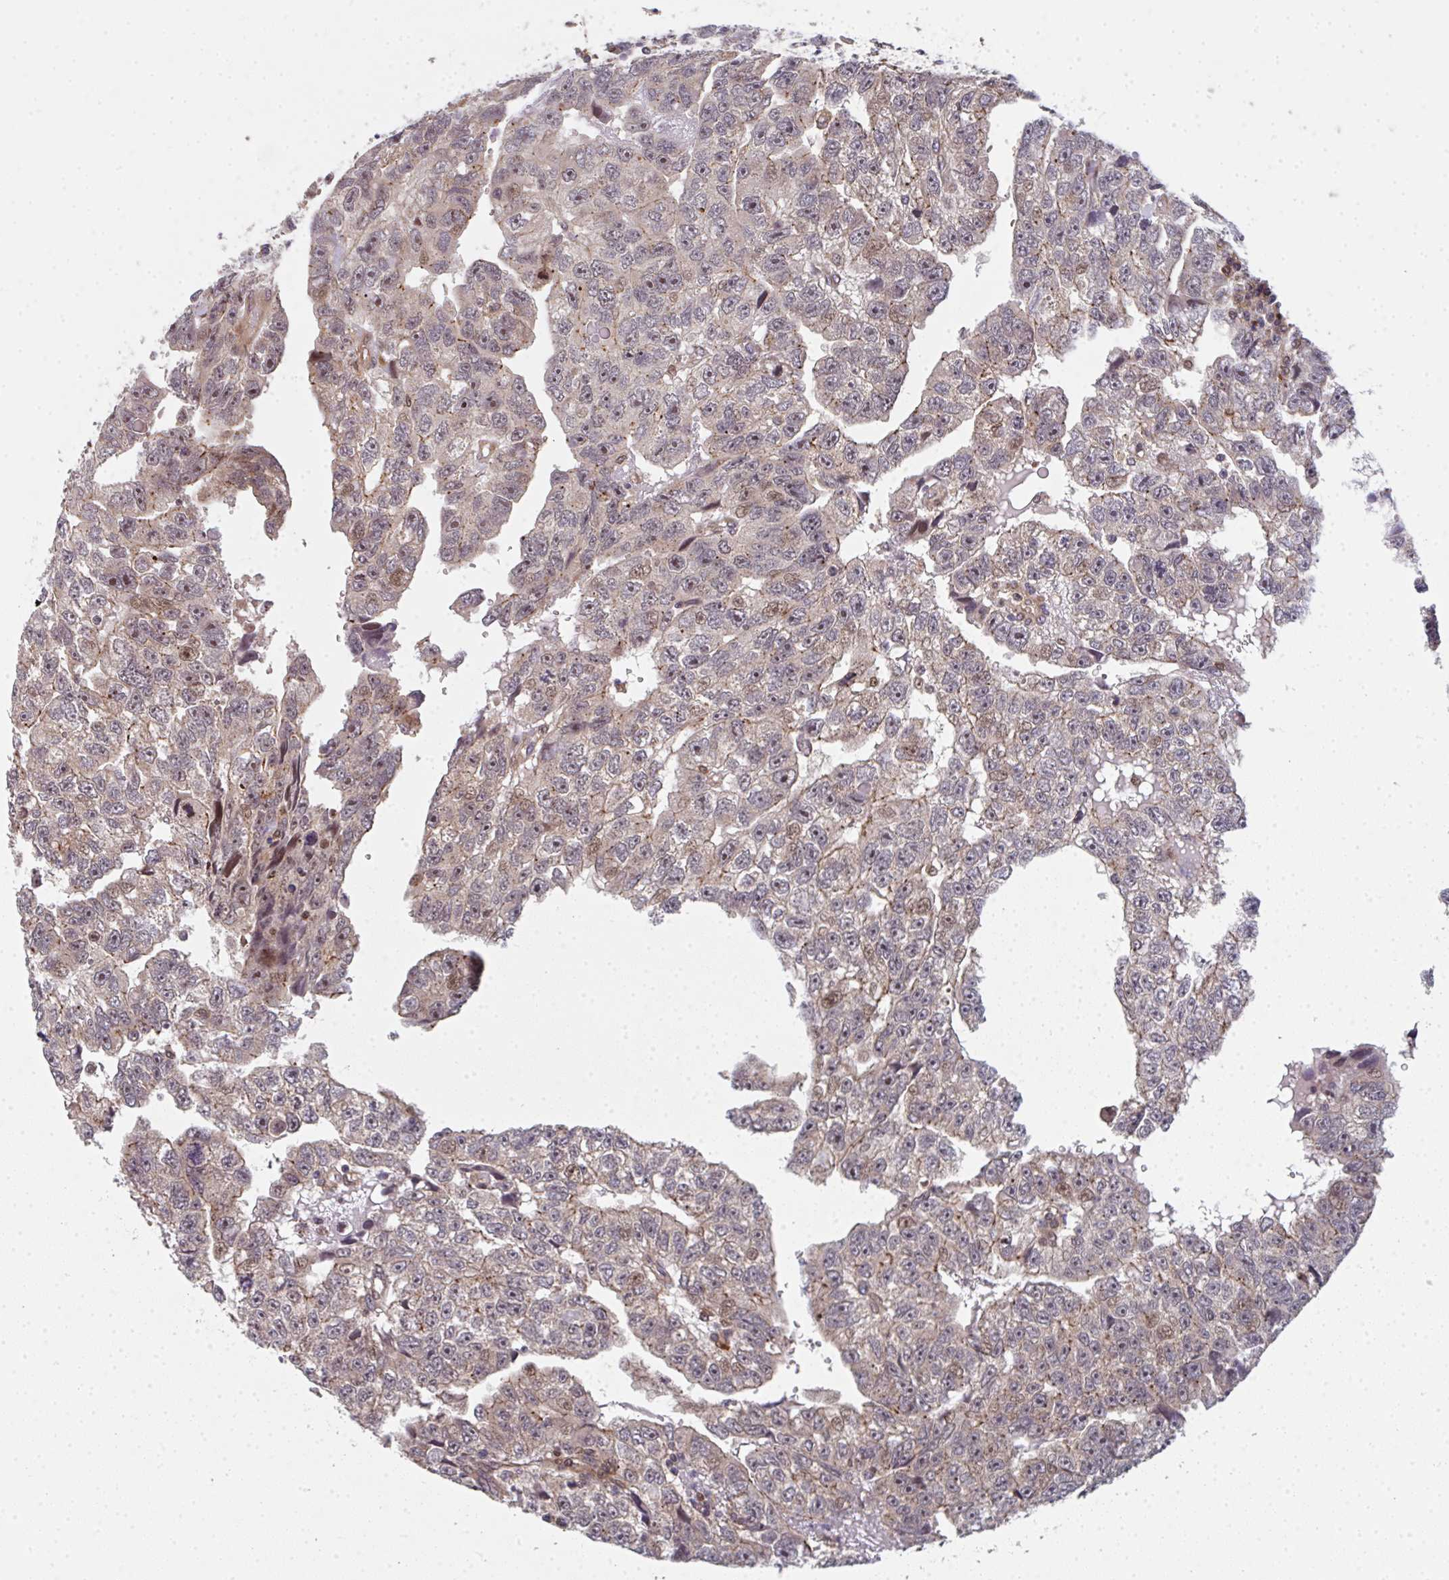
{"staining": {"intensity": "weak", "quantity": "25%-75%", "location": "cytoplasmic/membranous,nuclear"}, "tissue": "testis cancer", "cell_type": "Tumor cells", "image_type": "cancer", "snomed": [{"axis": "morphology", "description": "Carcinoma, Embryonal, NOS"}, {"axis": "topography", "description": "Testis"}], "caption": "Immunohistochemistry (IHC) micrograph of neoplastic tissue: testis cancer stained using IHC reveals low levels of weak protein expression localized specifically in the cytoplasmic/membranous and nuclear of tumor cells, appearing as a cytoplasmic/membranous and nuclear brown color.", "gene": "SIMC1", "patient": {"sex": "male", "age": 20}}